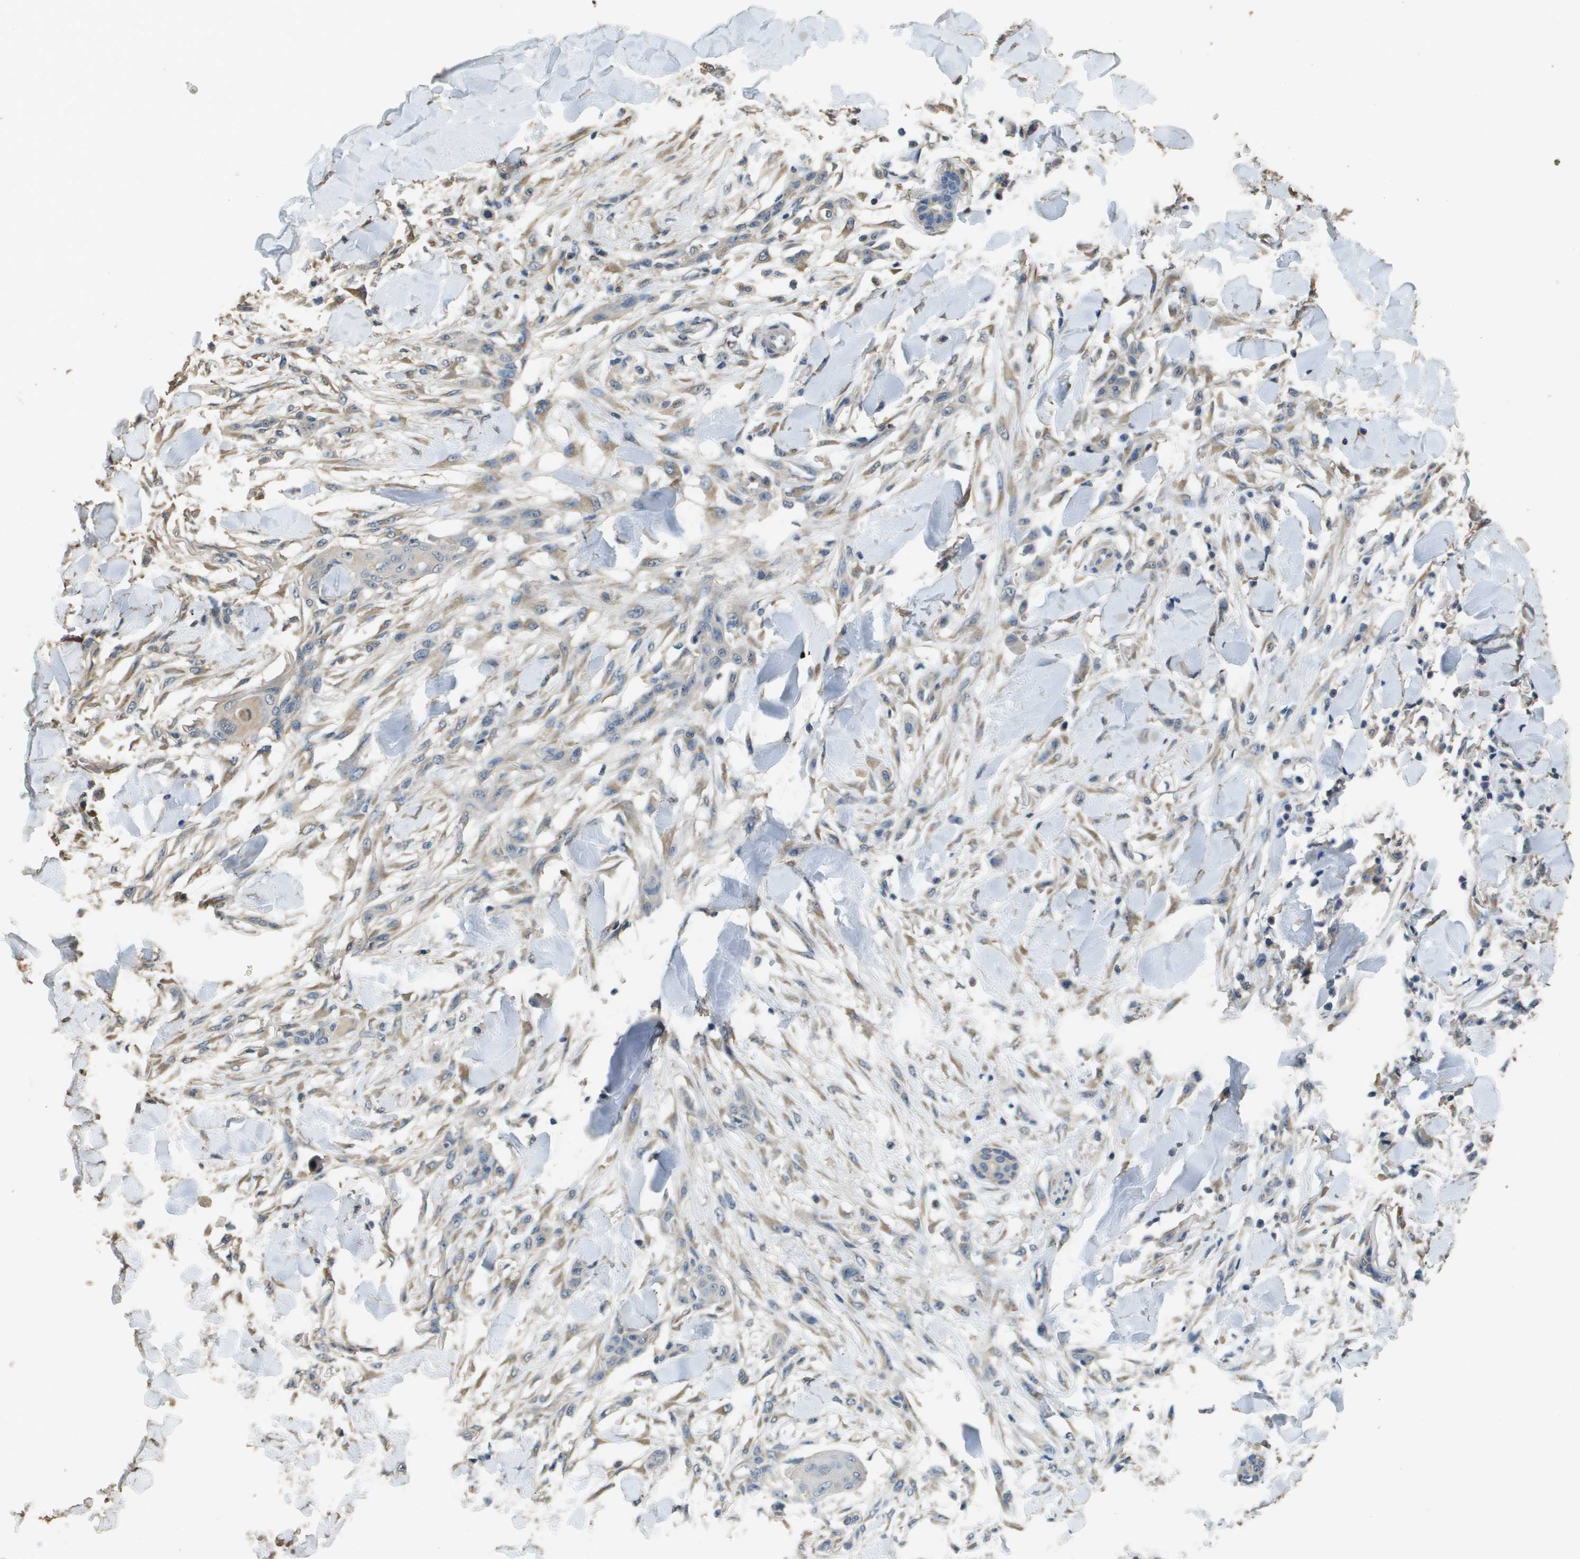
{"staining": {"intensity": "weak", "quantity": "25%-75%", "location": "cytoplasmic/membranous"}, "tissue": "skin cancer", "cell_type": "Tumor cells", "image_type": "cancer", "snomed": [{"axis": "morphology", "description": "Normal tissue, NOS"}, {"axis": "morphology", "description": "Squamous cell carcinoma, NOS"}, {"axis": "topography", "description": "Skin"}], "caption": "DAB (3,3'-diaminobenzidine) immunohistochemical staining of human skin squamous cell carcinoma shows weak cytoplasmic/membranous protein positivity in about 25%-75% of tumor cells. Immunohistochemistry stains the protein in brown and the nuclei are stained blue.", "gene": "RAB6B", "patient": {"sex": "female", "age": 59}}